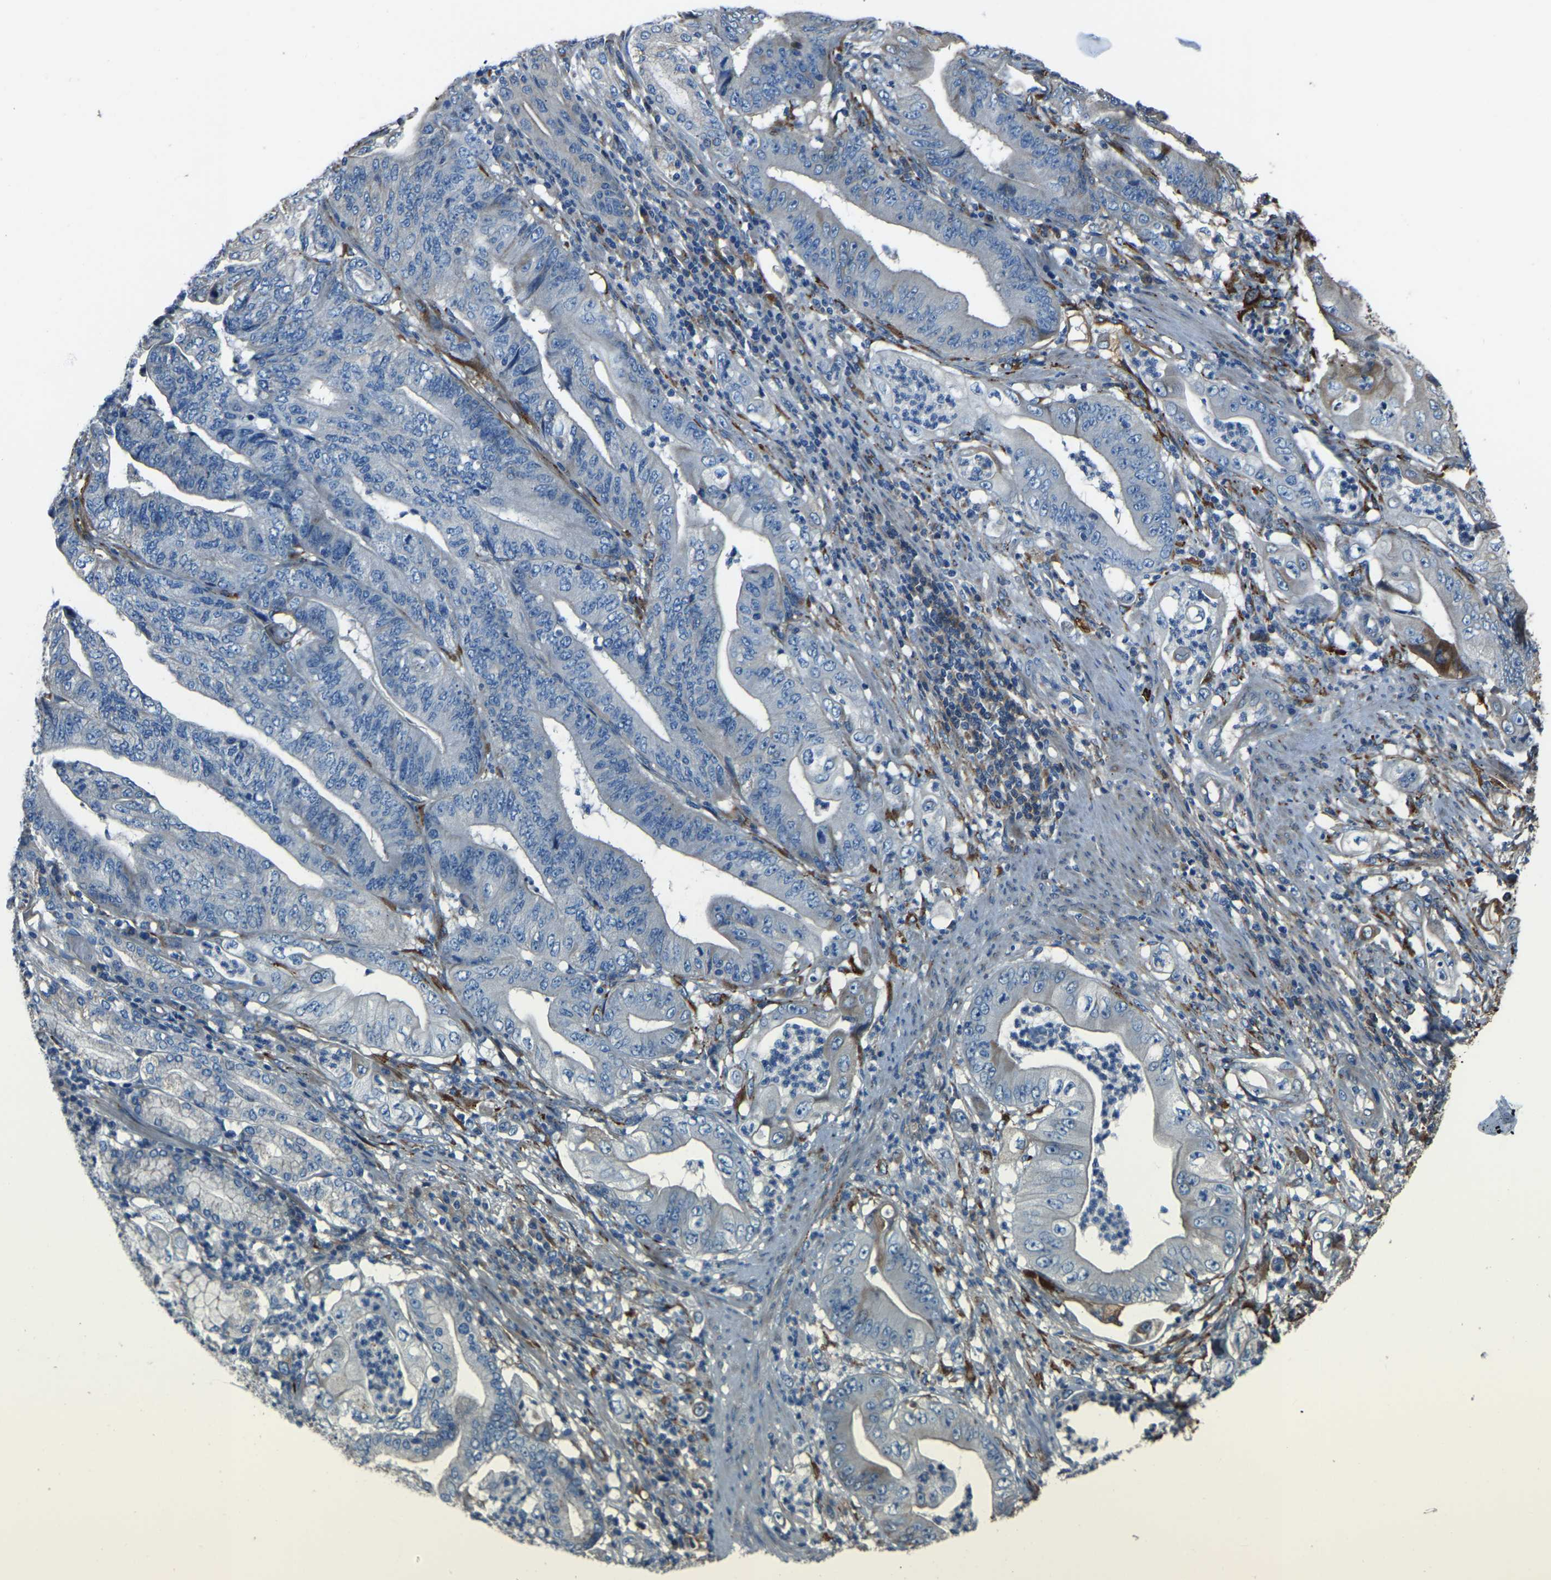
{"staining": {"intensity": "negative", "quantity": "none", "location": "none"}, "tissue": "stomach cancer", "cell_type": "Tumor cells", "image_type": "cancer", "snomed": [{"axis": "morphology", "description": "Adenocarcinoma, NOS"}, {"axis": "topography", "description": "Stomach"}], "caption": "The micrograph demonstrates no staining of tumor cells in stomach cancer (adenocarcinoma).", "gene": "COL3A1", "patient": {"sex": "female", "age": 73}}